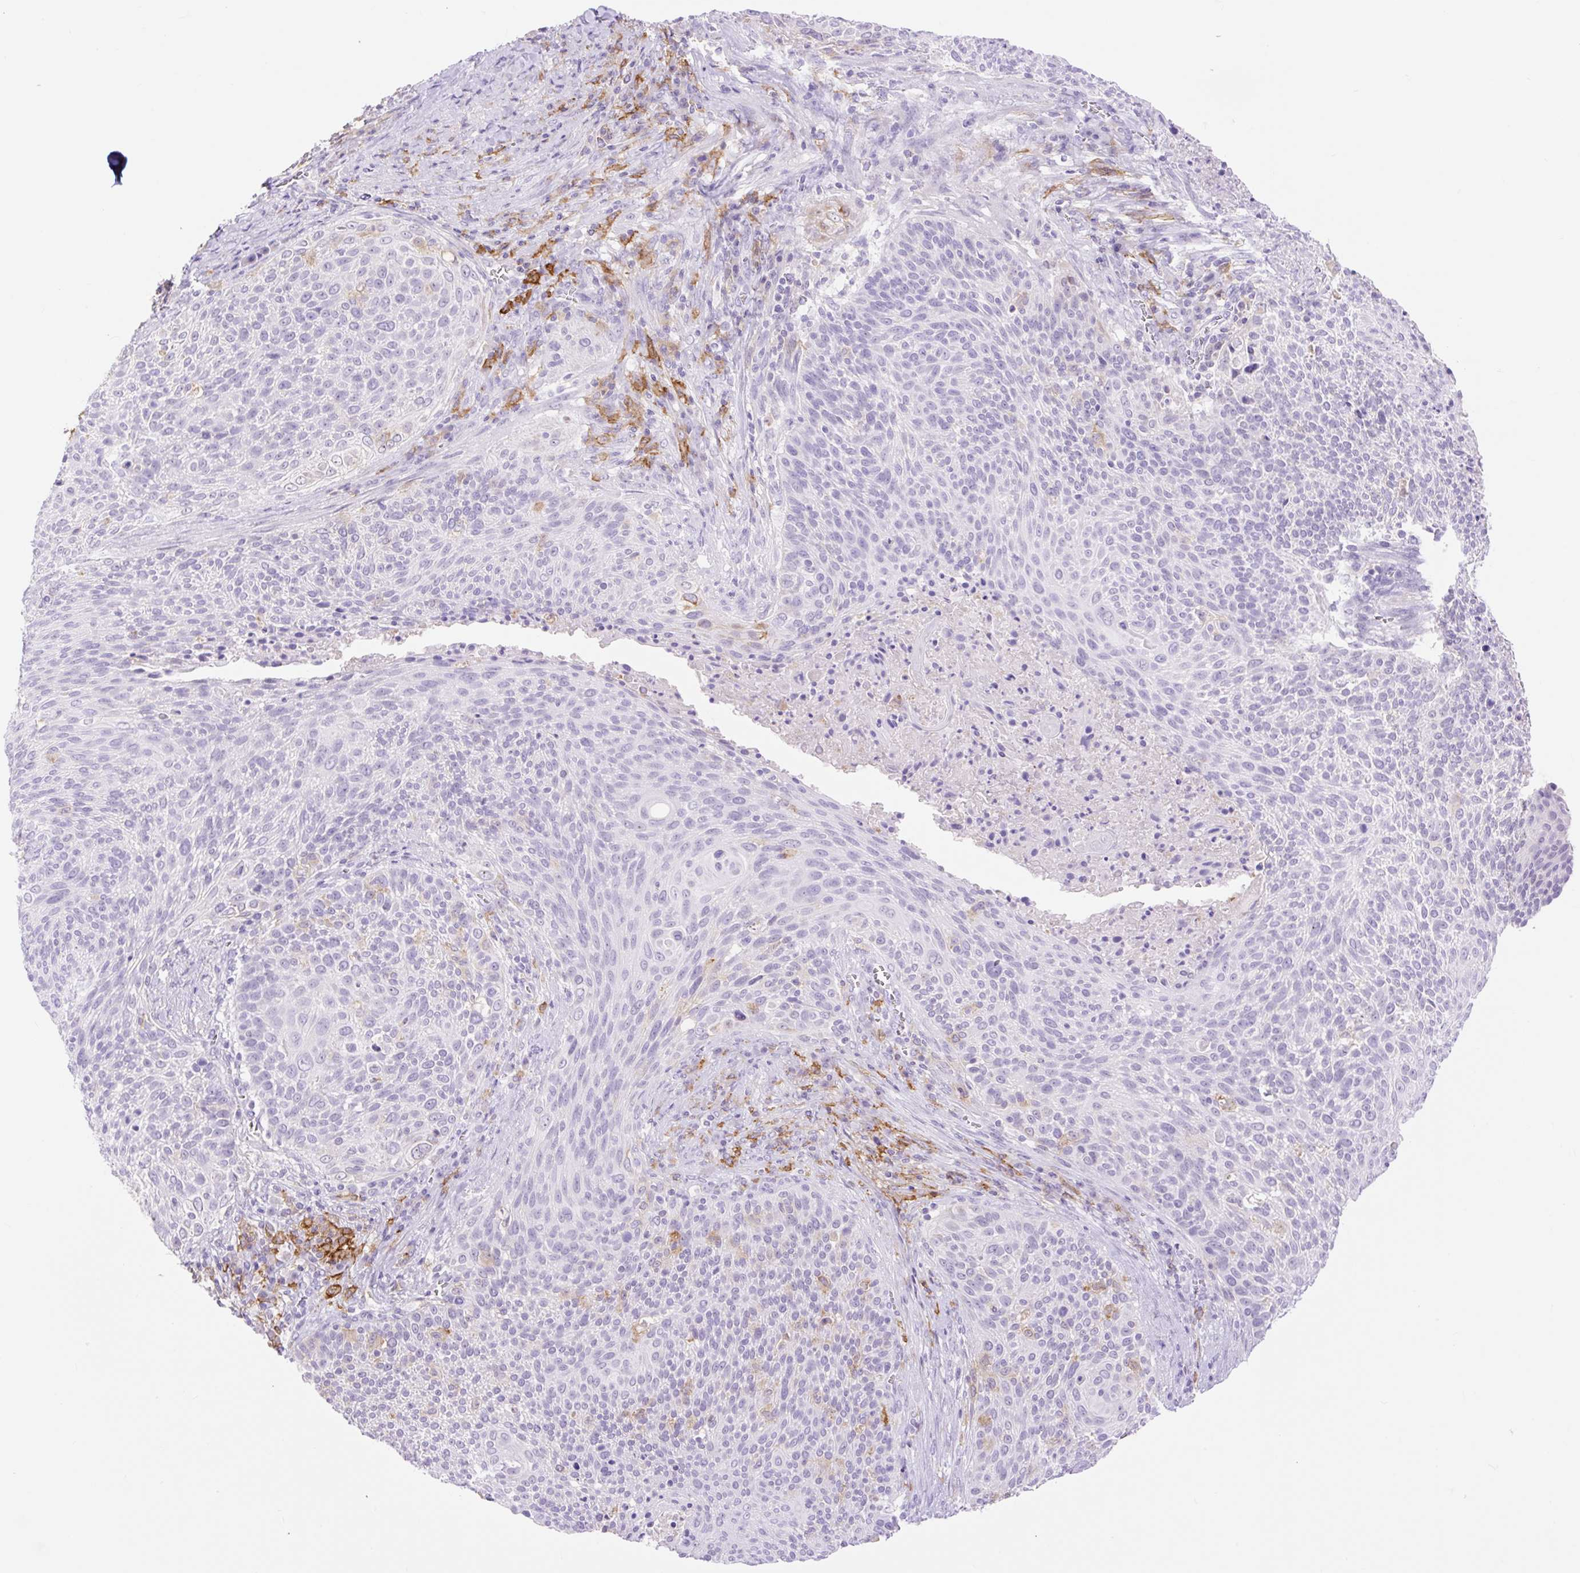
{"staining": {"intensity": "negative", "quantity": "none", "location": "none"}, "tissue": "cervical cancer", "cell_type": "Tumor cells", "image_type": "cancer", "snomed": [{"axis": "morphology", "description": "Squamous cell carcinoma, NOS"}, {"axis": "topography", "description": "Cervix"}], "caption": "IHC micrograph of squamous cell carcinoma (cervical) stained for a protein (brown), which displays no positivity in tumor cells.", "gene": "SIGLEC1", "patient": {"sex": "female", "age": 31}}